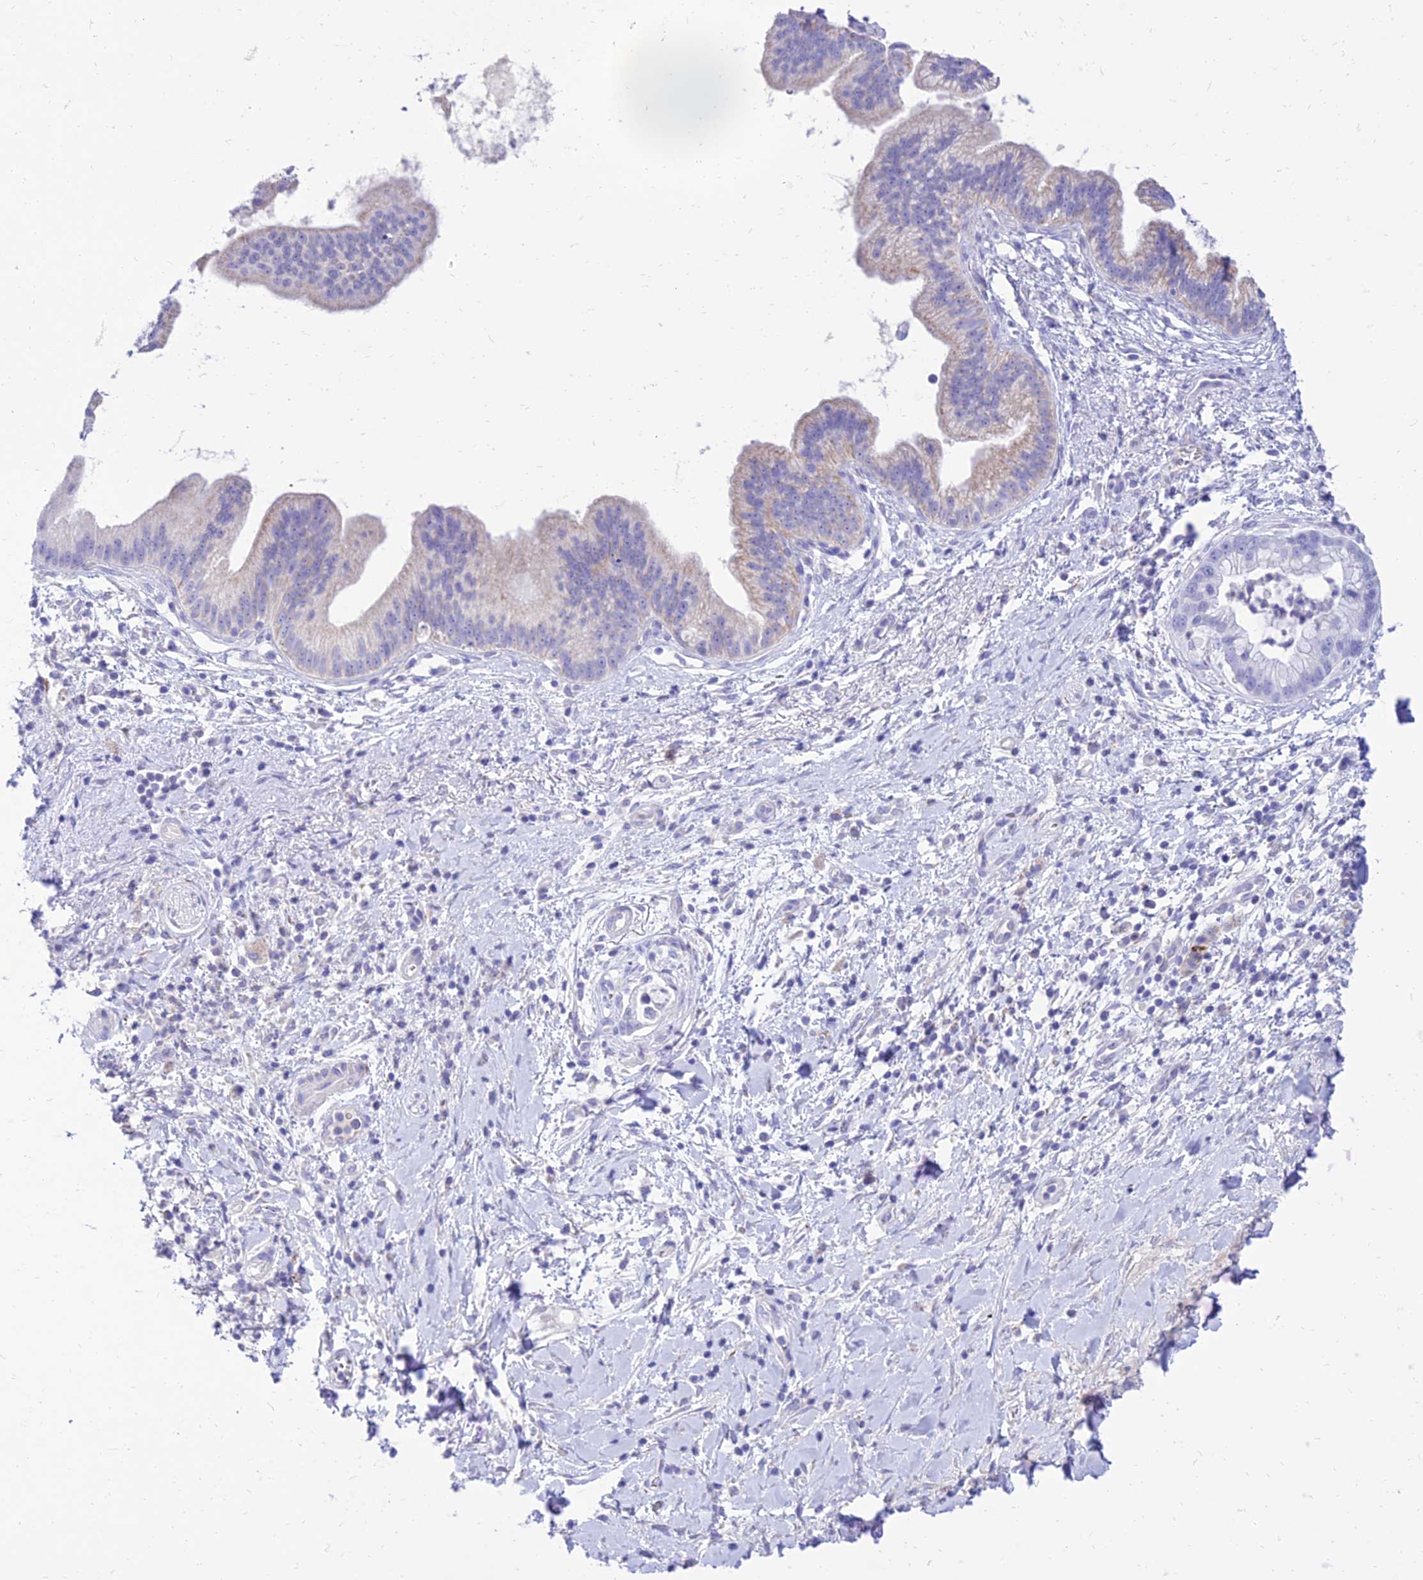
{"staining": {"intensity": "negative", "quantity": "none", "location": "none"}, "tissue": "pancreatic cancer", "cell_type": "Tumor cells", "image_type": "cancer", "snomed": [{"axis": "morphology", "description": "Adenocarcinoma, NOS"}, {"axis": "topography", "description": "Pancreas"}], "caption": "Micrograph shows no protein expression in tumor cells of pancreatic cancer (adenocarcinoma) tissue. (DAB (3,3'-diaminobenzidine) IHC with hematoxylin counter stain).", "gene": "PKN3", "patient": {"sex": "male", "age": 78}}